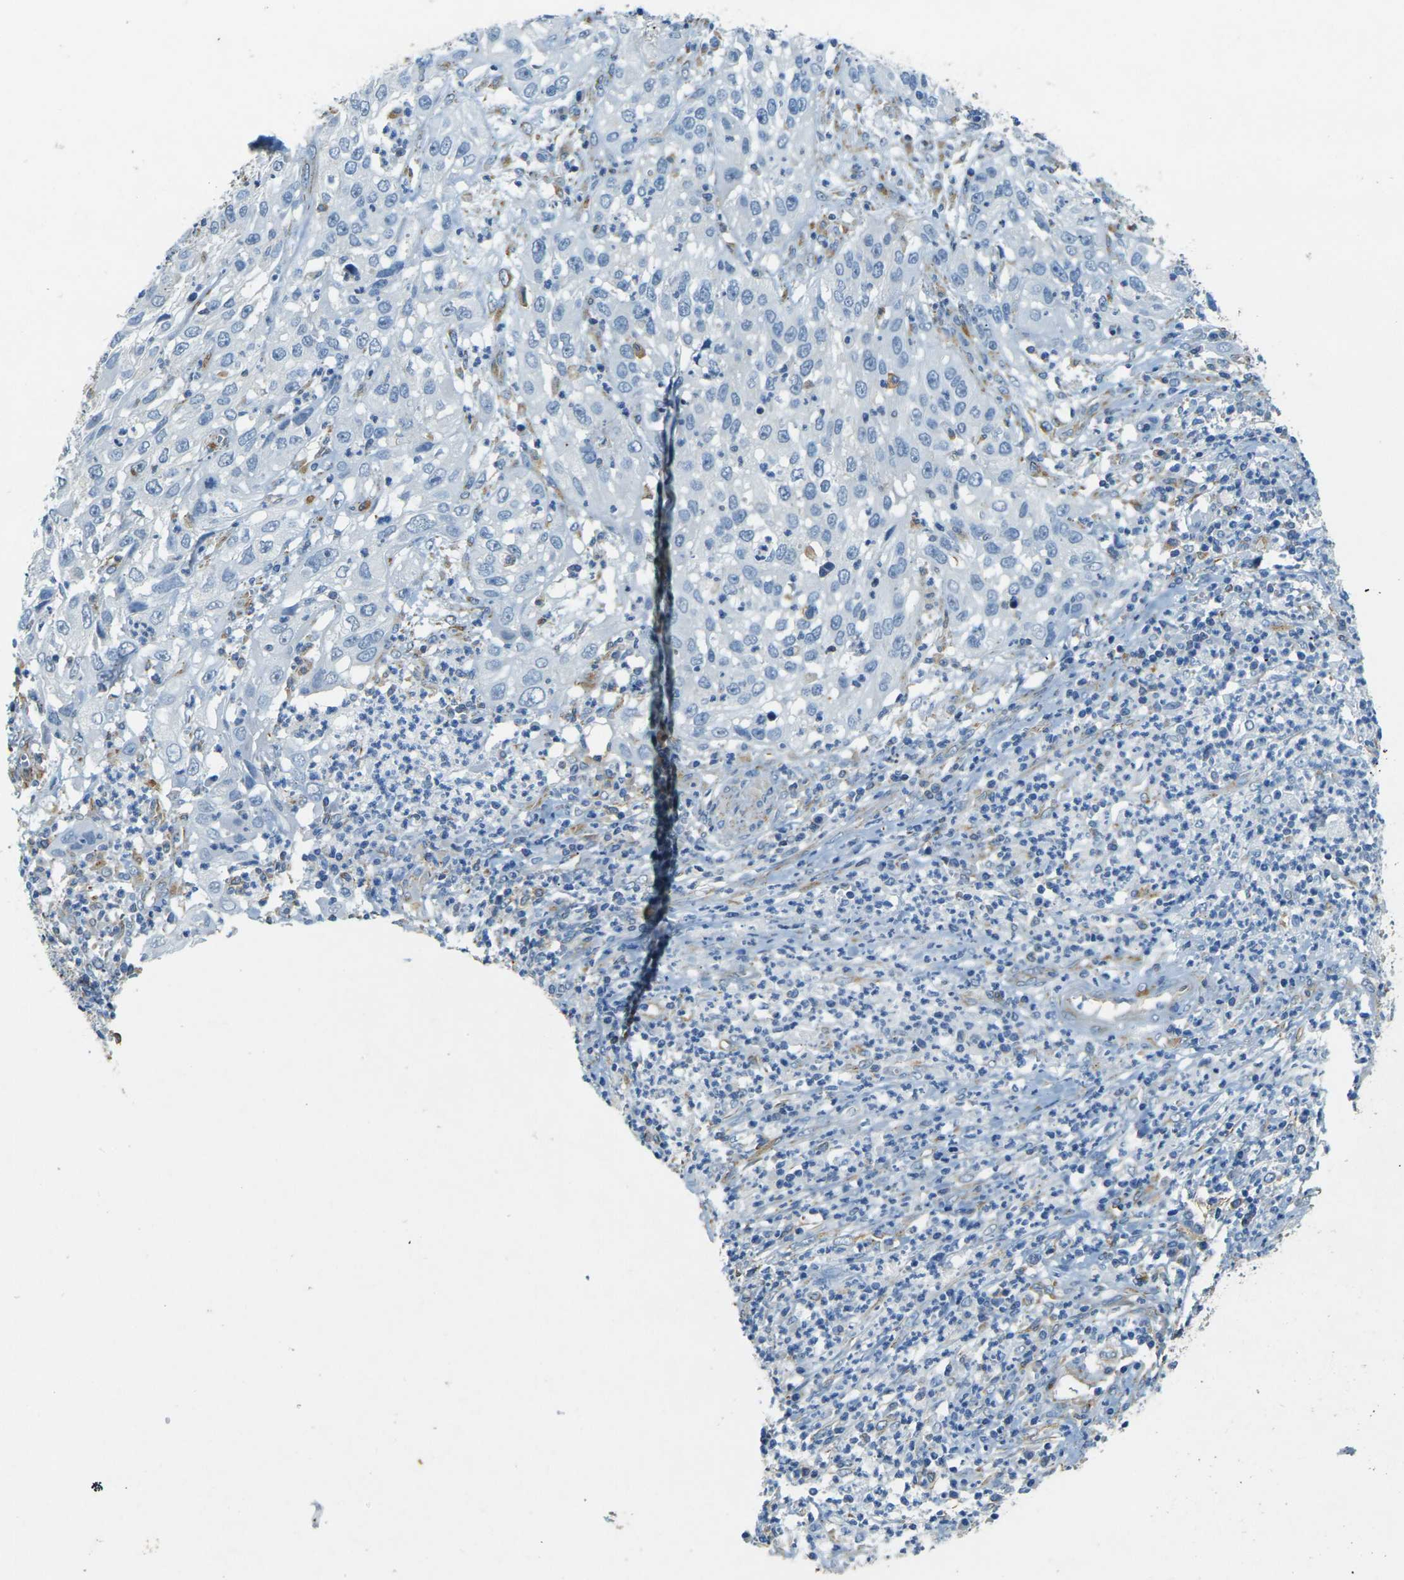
{"staining": {"intensity": "negative", "quantity": "none", "location": "none"}, "tissue": "cervical cancer", "cell_type": "Tumor cells", "image_type": "cancer", "snomed": [{"axis": "morphology", "description": "Squamous cell carcinoma, NOS"}, {"axis": "topography", "description": "Cervix"}], "caption": "Cervical cancer was stained to show a protein in brown. There is no significant positivity in tumor cells.", "gene": "SORT1", "patient": {"sex": "female", "age": 32}}